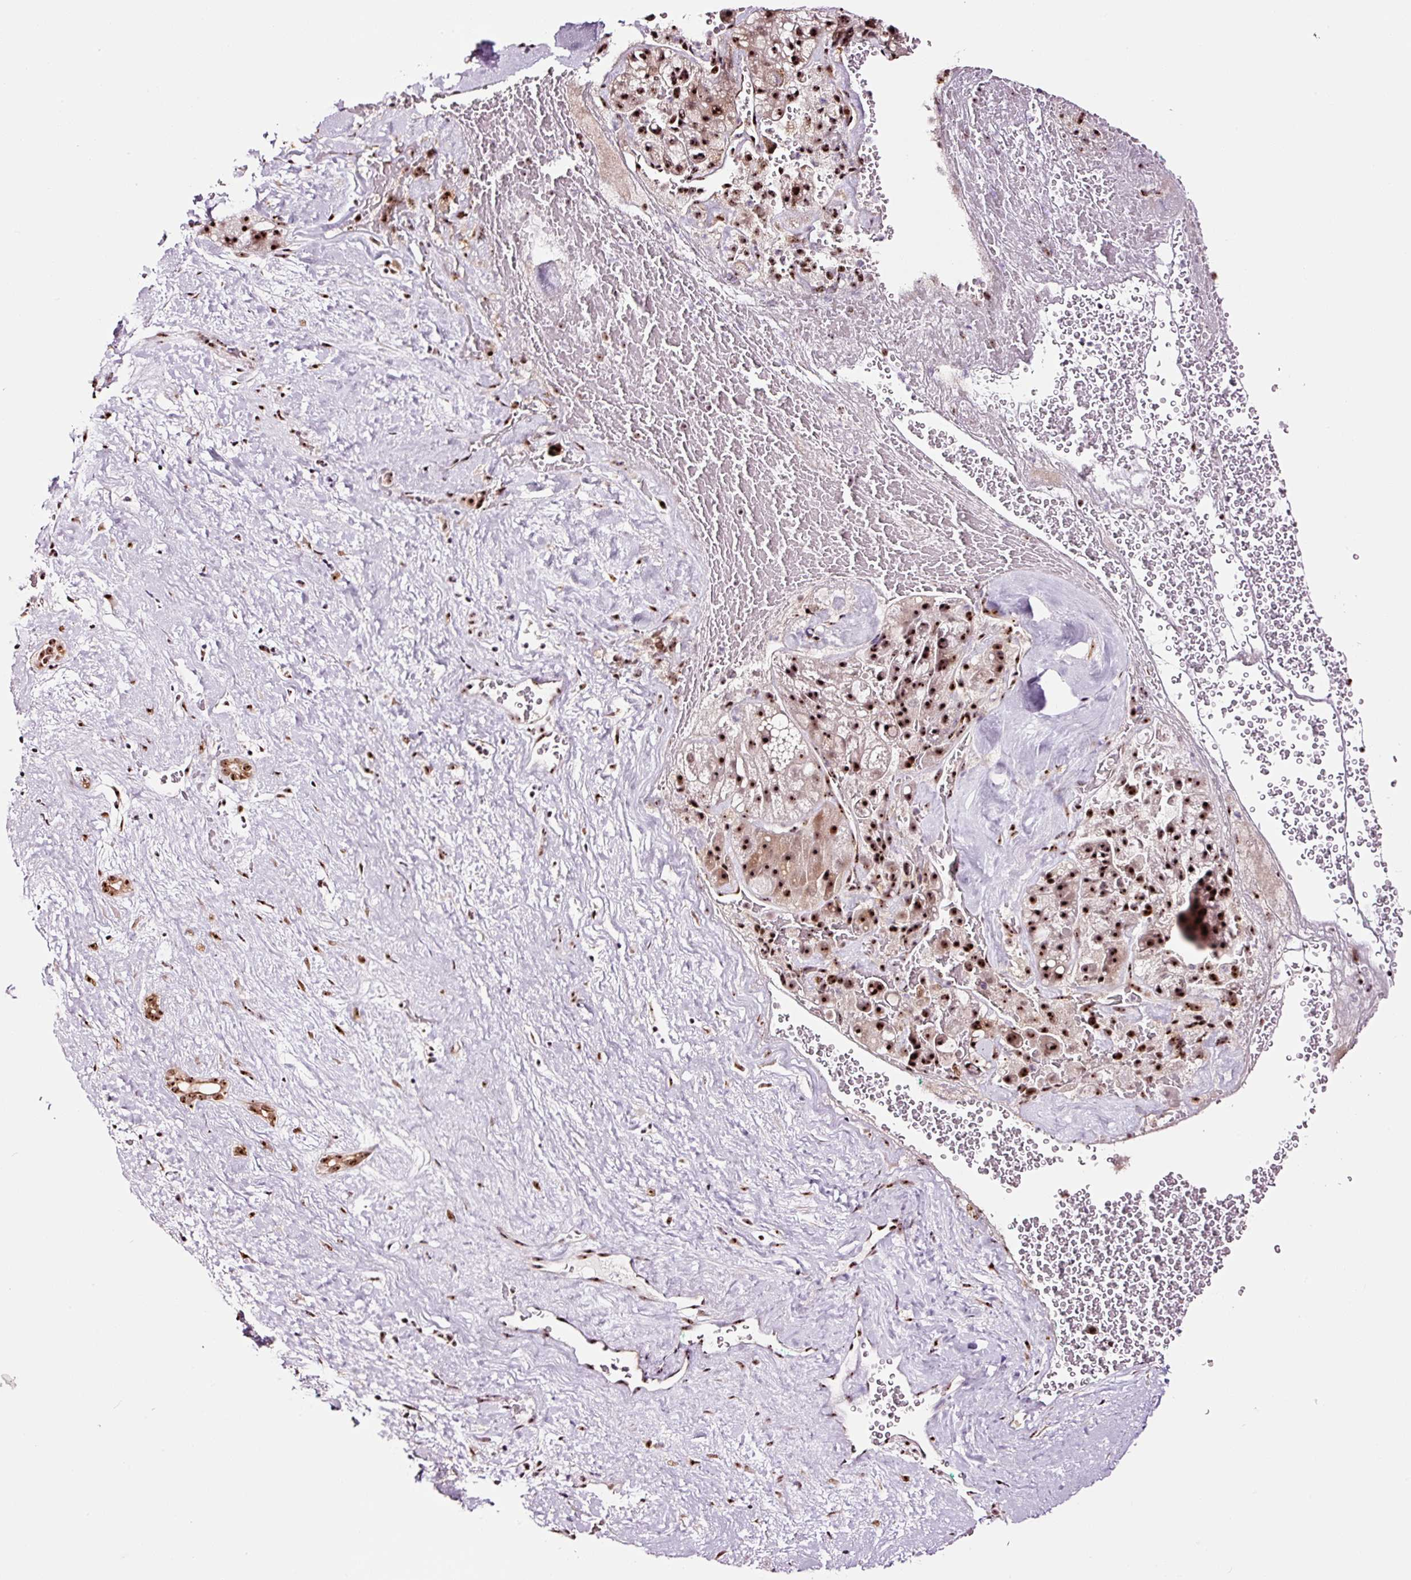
{"staining": {"intensity": "moderate", "quantity": ">75%", "location": "nuclear"}, "tissue": "liver cancer", "cell_type": "Tumor cells", "image_type": "cancer", "snomed": [{"axis": "morphology", "description": "Normal tissue, NOS"}, {"axis": "morphology", "description": "Carcinoma, Hepatocellular, NOS"}, {"axis": "topography", "description": "Liver"}], "caption": "A histopathology image of liver cancer (hepatocellular carcinoma) stained for a protein shows moderate nuclear brown staining in tumor cells.", "gene": "GNL3", "patient": {"sex": "male", "age": 57}}